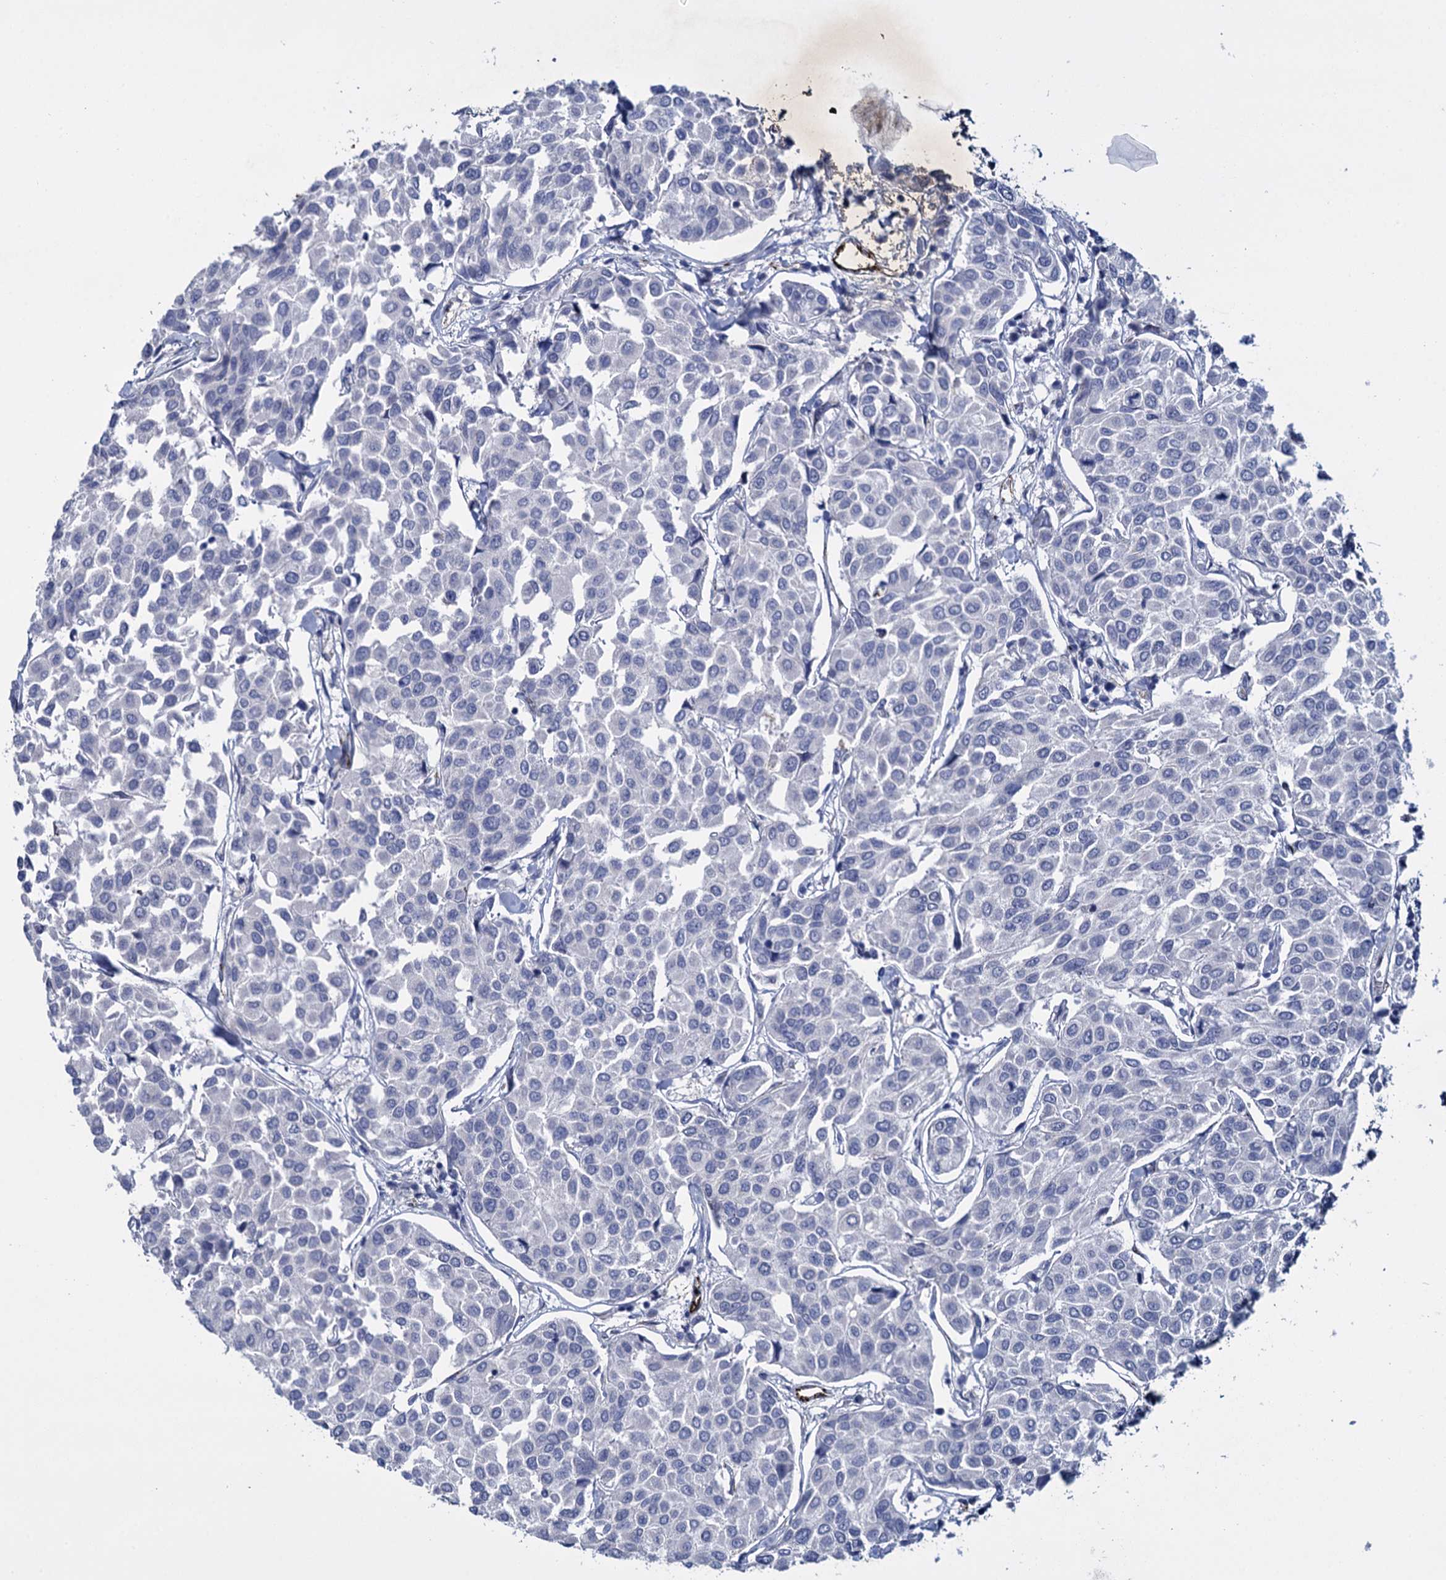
{"staining": {"intensity": "negative", "quantity": "none", "location": "none"}, "tissue": "breast cancer", "cell_type": "Tumor cells", "image_type": "cancer", "snomed": [{"axis": "morphology", "description": "Duct carcinoma"}, {"axis": "topography", "description": "Breast"}], "caption": "The IHC histopathology image has no significant positivity in tumor cells of breast cancer tissue.", "gene": "SNCG", "patient": {"sex": "female", "age": 55}}